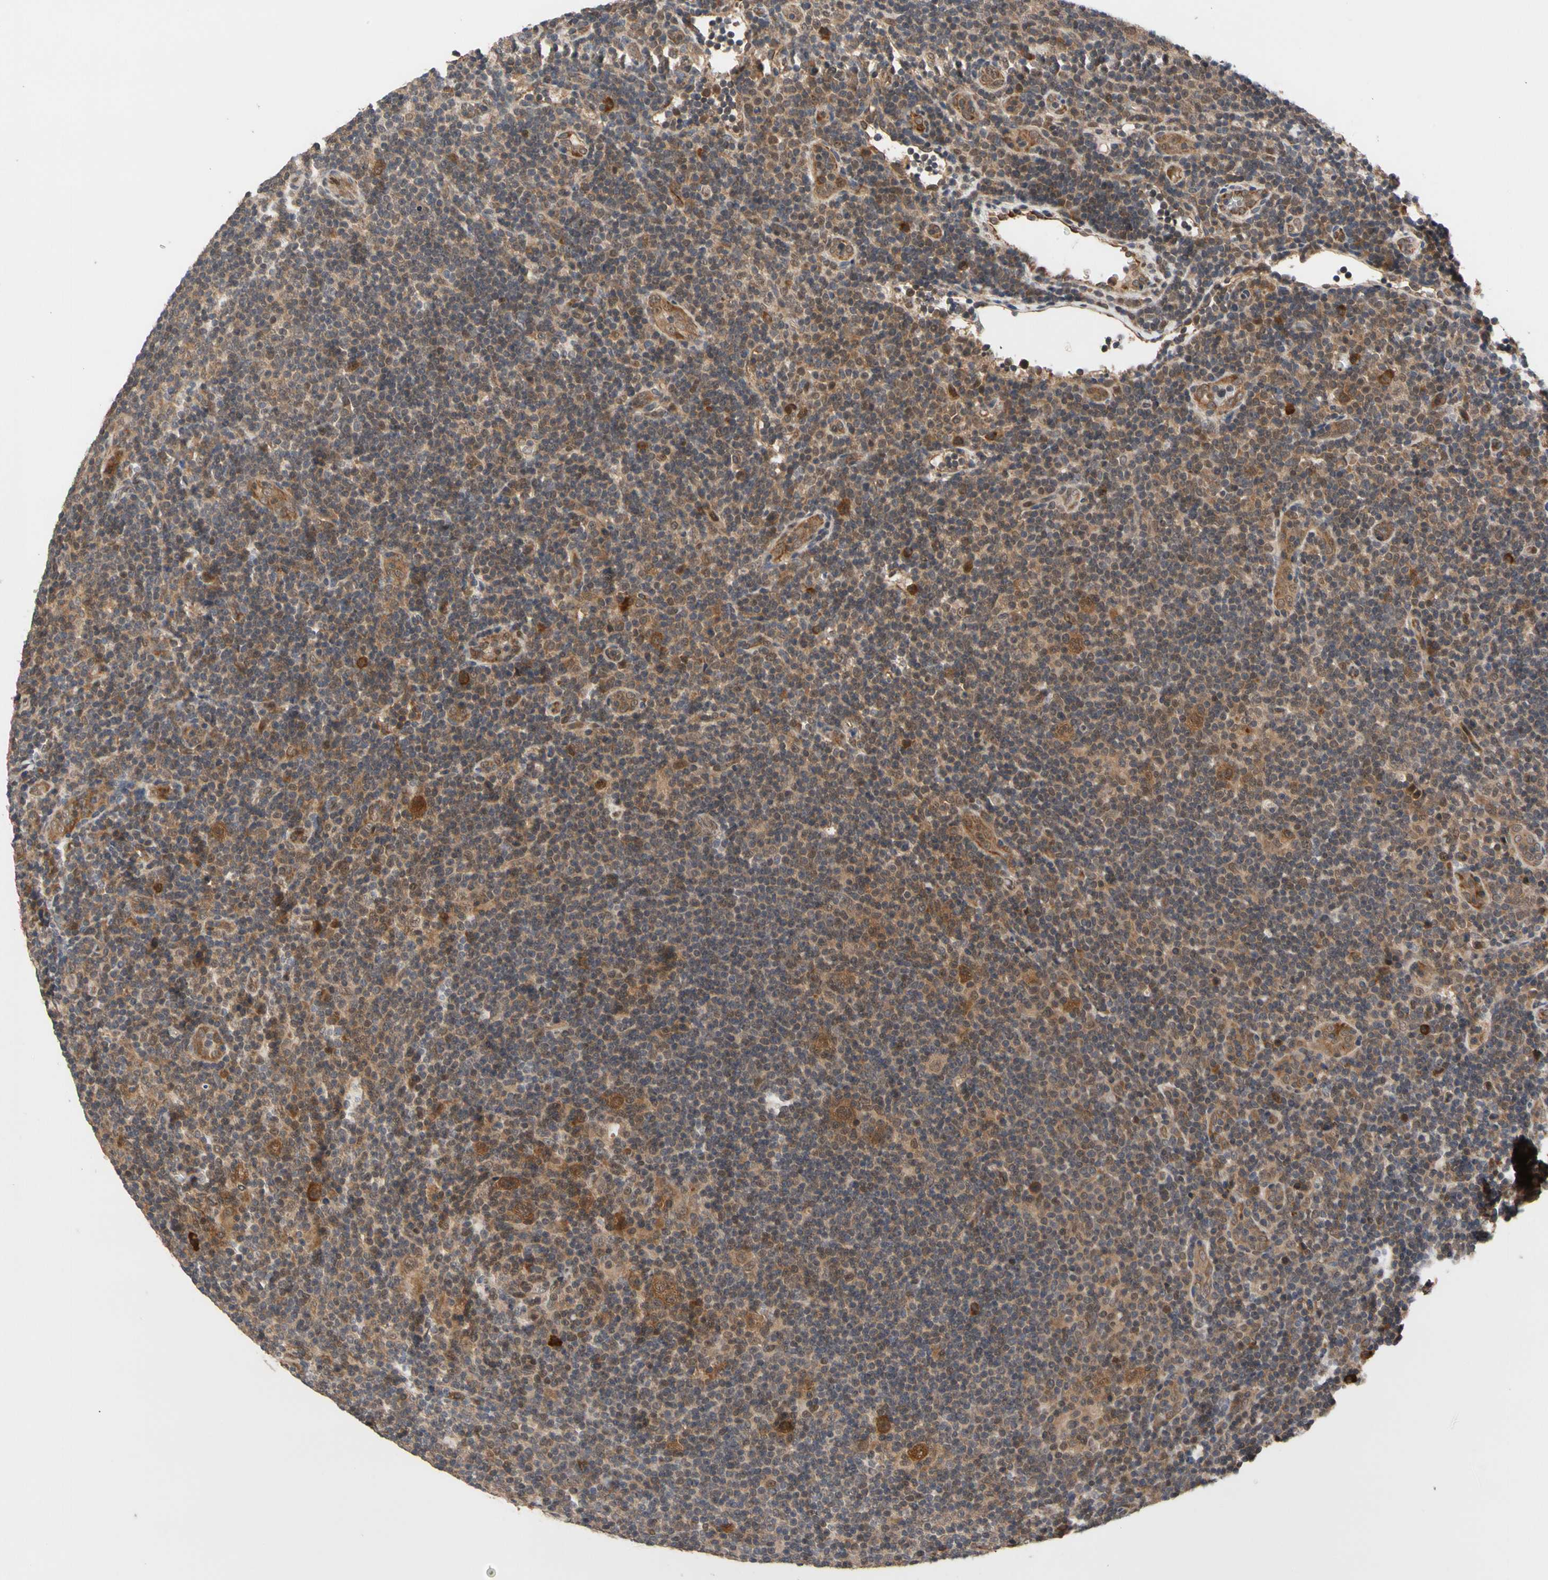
{"staining": {"intensity": "moderate", "quantity": ">75%", "location": "cytoplasmic/membranous,nuclear"}, "tissue": "lymphoma", "cell_type": "Tumor cells", "image_type": "cancer", "snomed": [{"axis": "morphology", "description": "Hodgkin's disease, NOS"}, {"axis": "topography", "description": "Lymph node"}], "caption": "The immunohistochemical stain labels moderate cytoplasmic/membranous and nuclear expression in tumor cells of Hodgkin's disease tissue.", "gene": "CYTIP", "patient": {"sex": "female", "age": 57}}